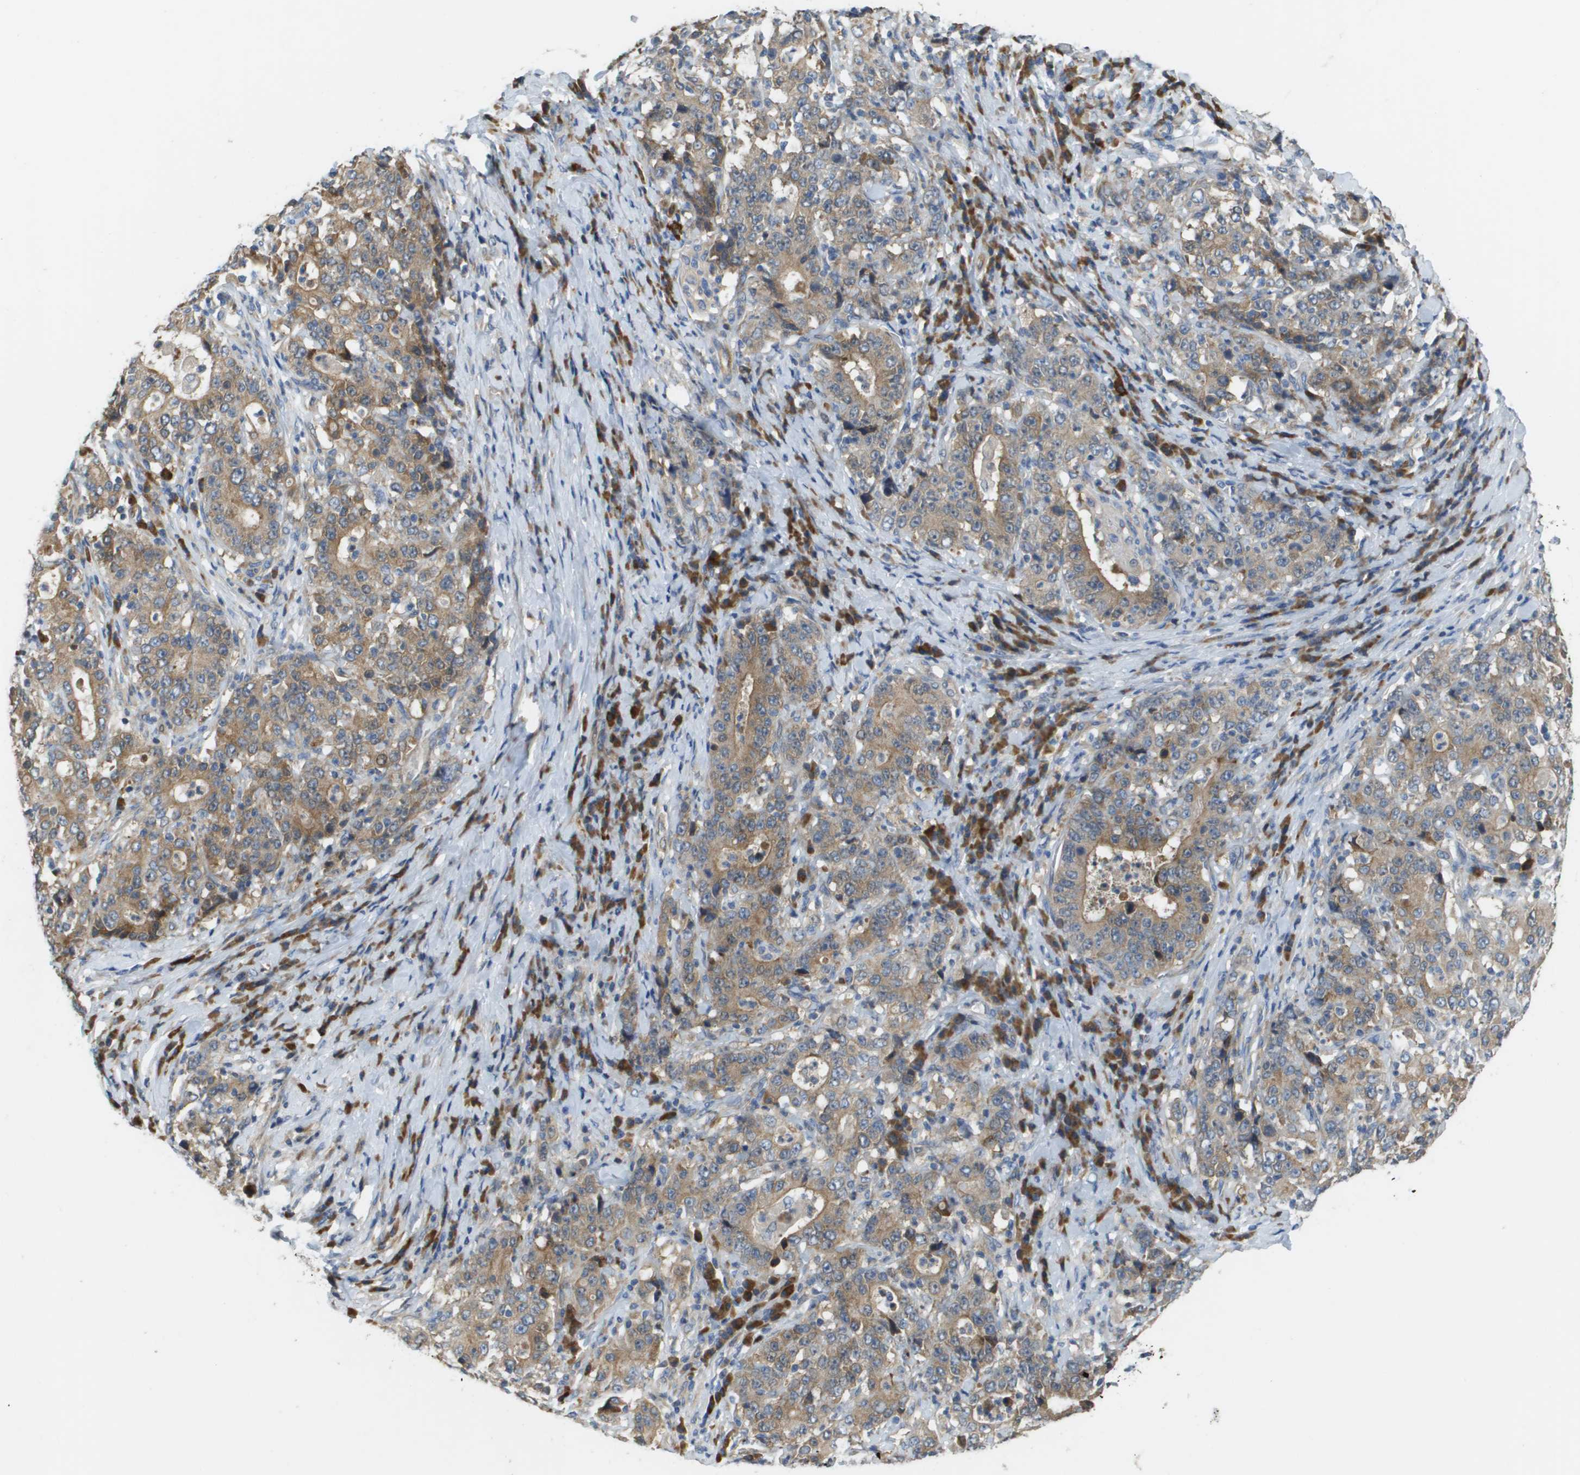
{"staining": {"intensity": "moderate", "quantity": ">75%", "location": "cytoplasmic/membranous"}, "tissue": "stomach cancer", "cell_type": "Tumor cells", "image_type": "cancer", "snomed": [{"axis": "morphology", "description": "Normal tissue, NOS"}, {"axis": "morphology", "description": "Adenocarcinoma, NOS"}, {"axis": "topography", "description": "Stomach, upper"}, {"axis": "topography", "description": "Stomach"}], "caption": "A medium amount of moderate cytoplasmic/membranous expression is identified in approximately >75% of tumor cells in stomach adenocarcinoma tissue.", "gene": "CASP10", "patient": {"sex": "male", "age": 59}}